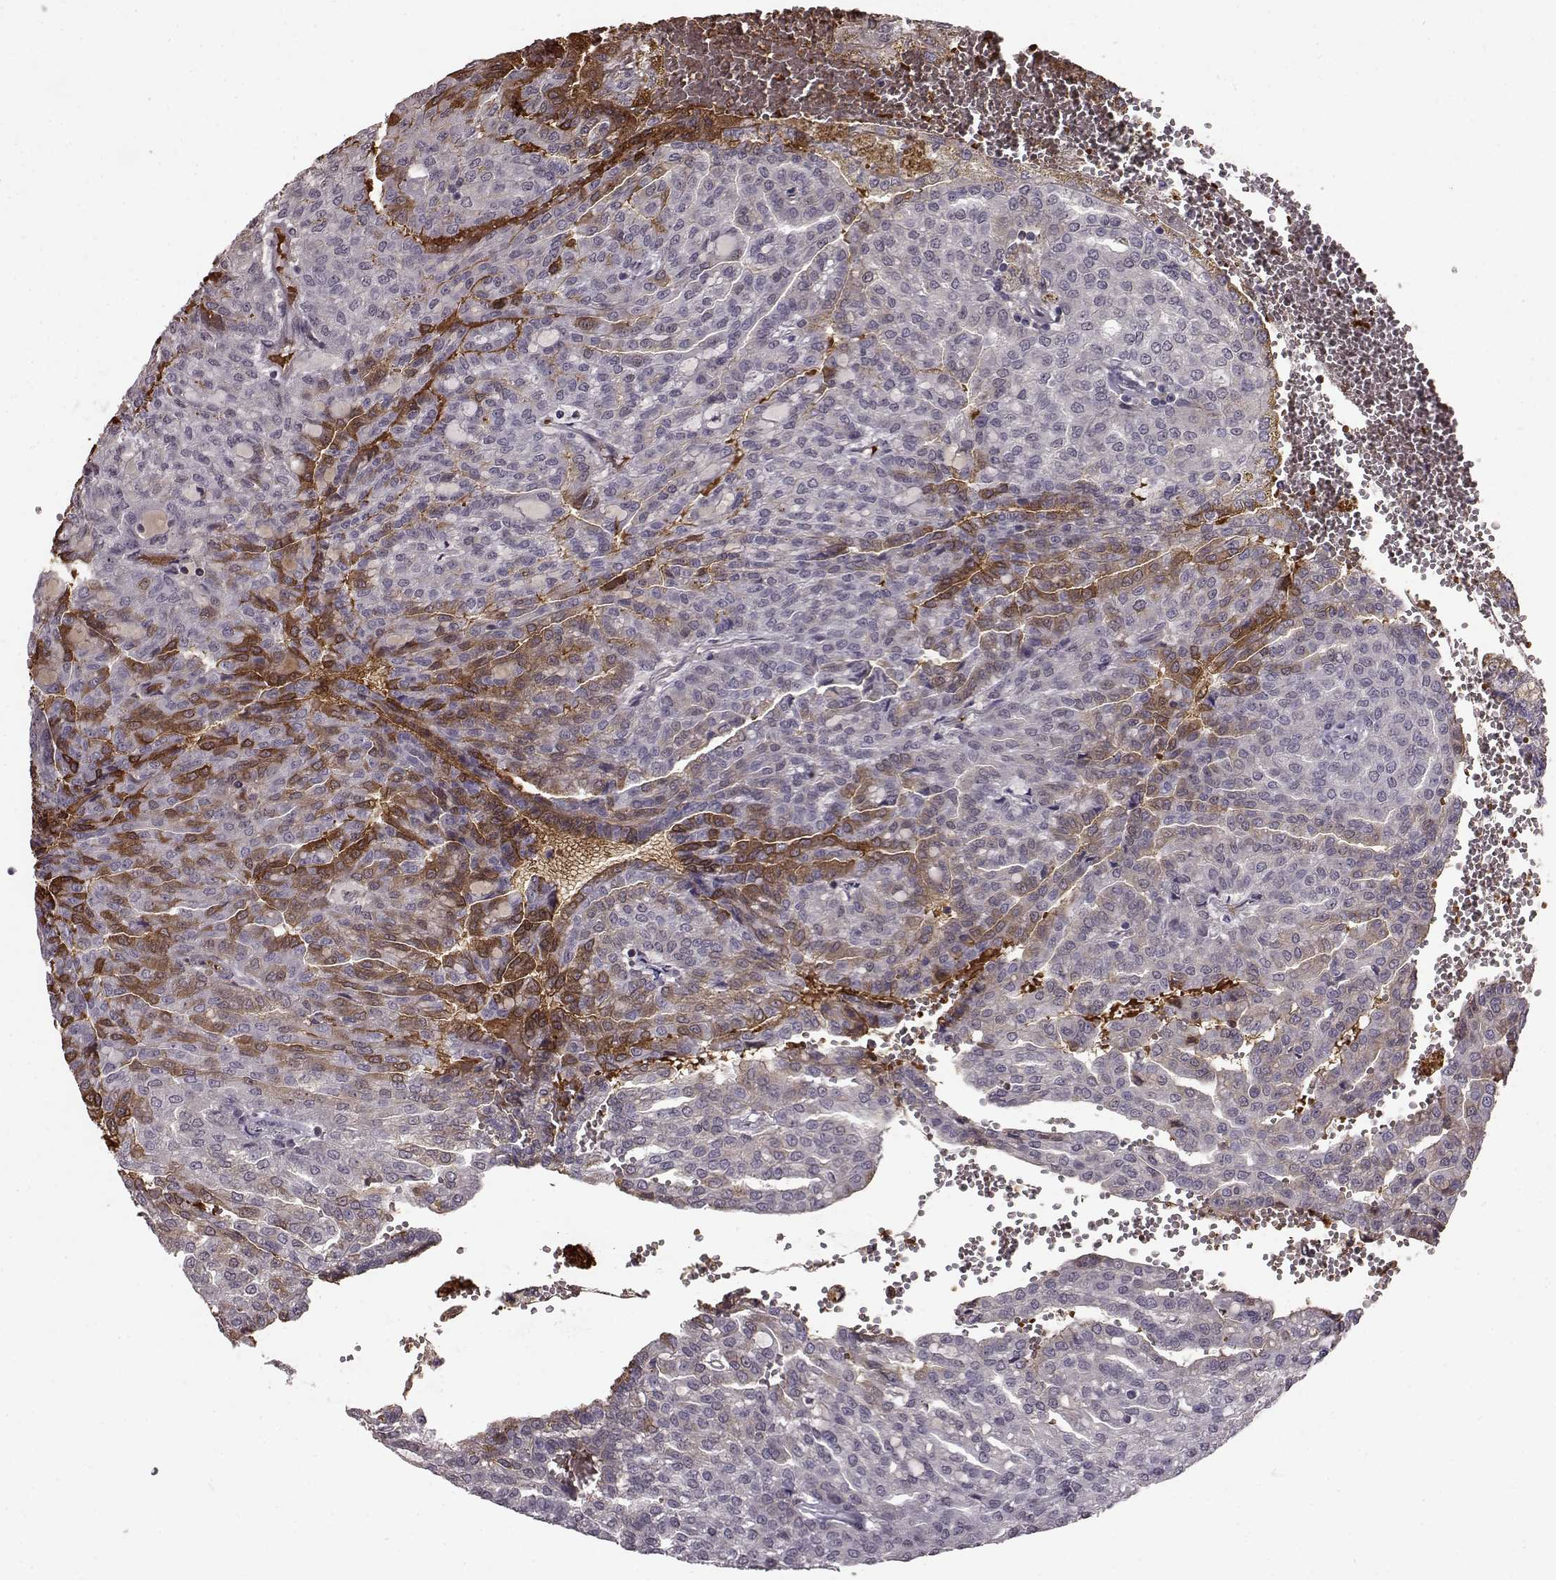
{"staining": {"intensity": "moderate", "quantity": "<25%", "location": "cytoplasmic/membranous"}, "tissue": "renal cancer", "cell_type": "Tumor cells", "image_type": "cancer", "snomed": [{"axis": "morphology", "description": "Adenocarcinoma, NOS"}, {"axis": "topography", "description": "Kidney"}], "caption": "Adenocarcinoma (renal) was stained to show a protein in brown. There is low levels of moderate cytoplasmic/membranous positivity in approximately <25% of tumor cells.", "gene": "PROP1", "patient": {"sex": "male", "age": 63}}